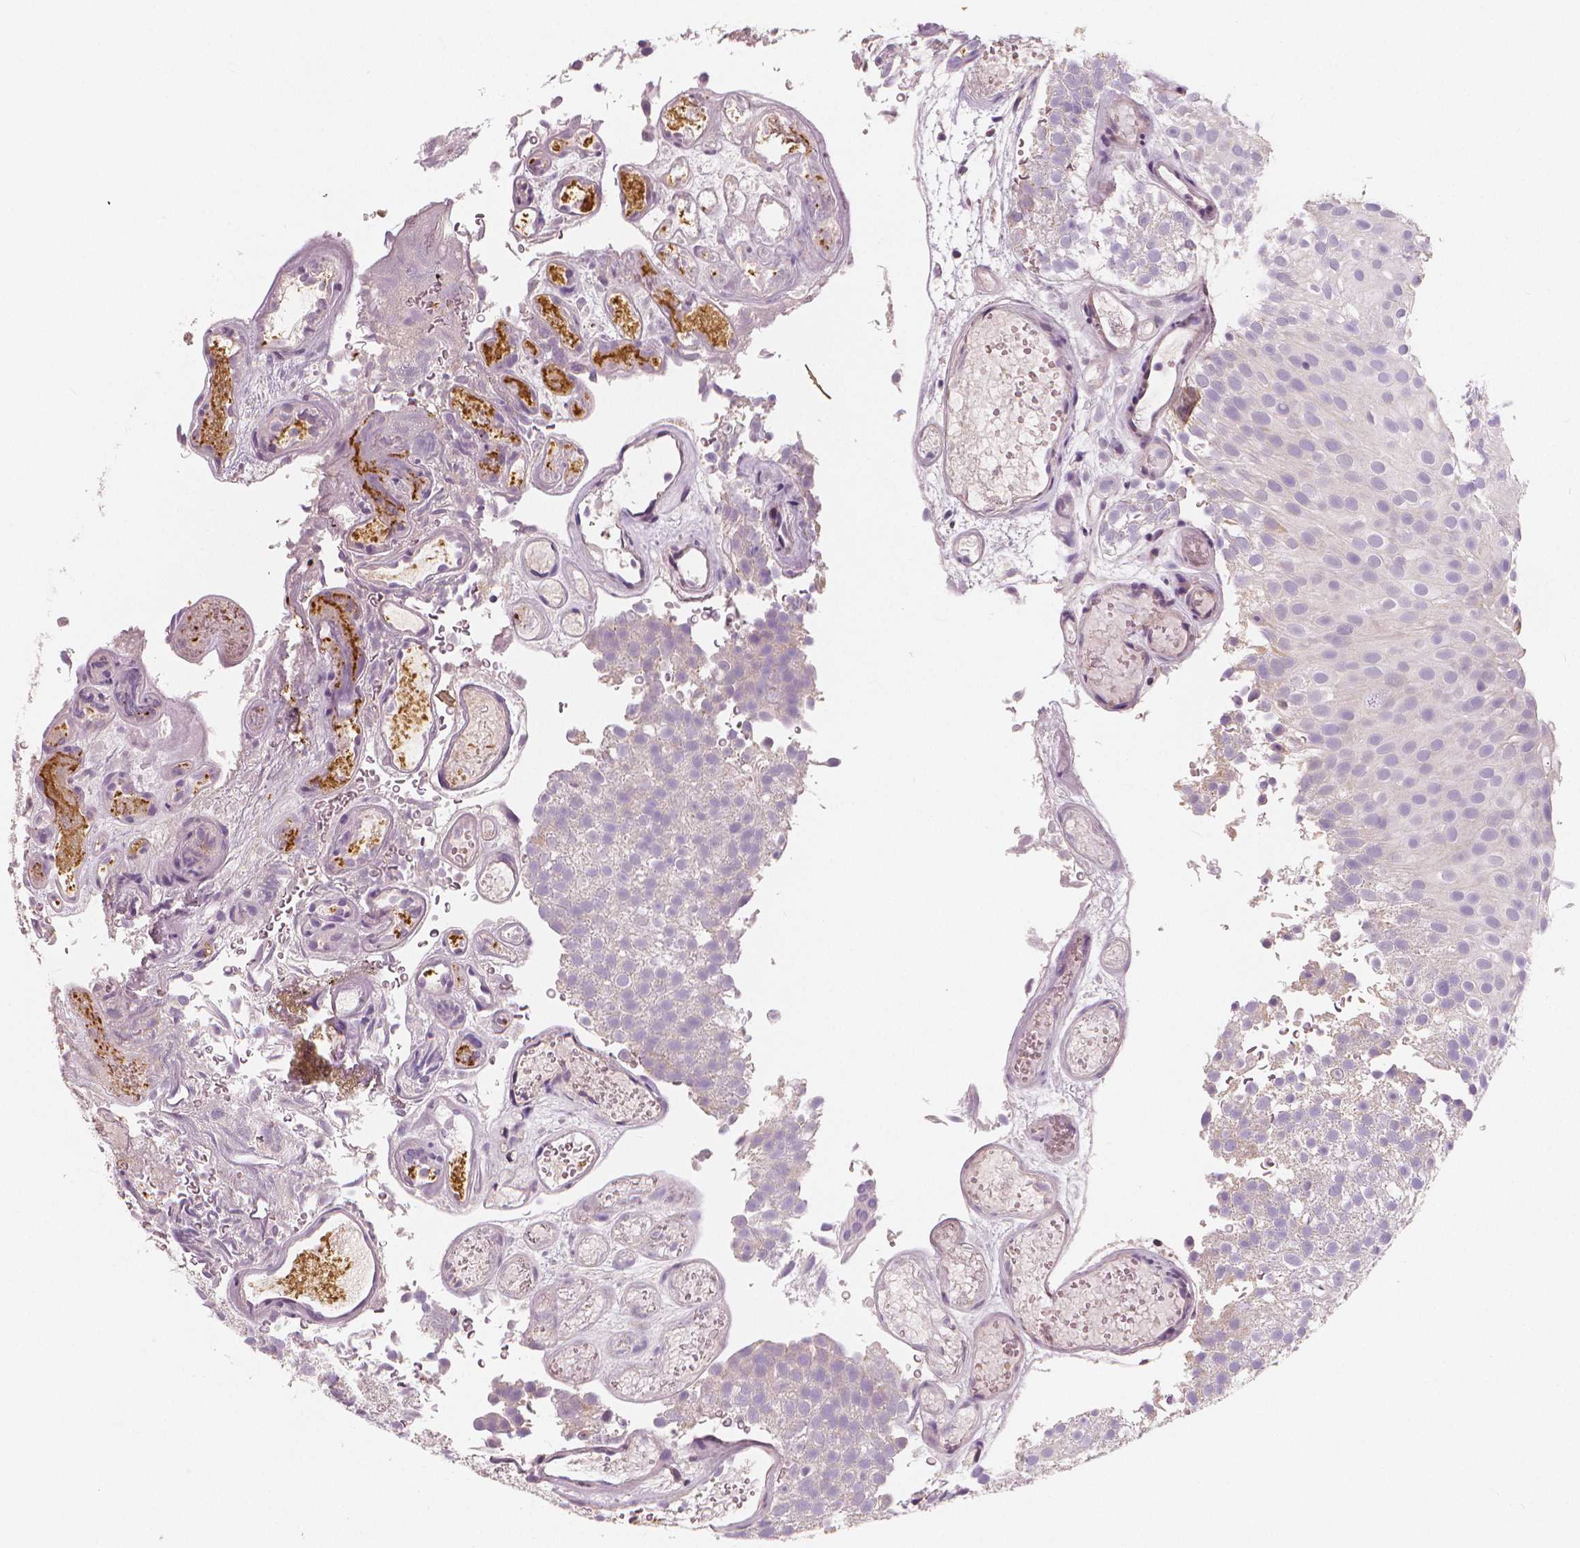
{"staining": {"intensity": "negative", "quantity": "none", "location": "none"}, "tissue": "urothelial cancer", "cell_type": "Tumor cells", "image_type": "cancer", "snomed": [{"axis": "morphology", "description": "Urothelial carcinoma, Low grade"}, {"axis": "topography", "description": "Urinary bladder"}], "caption": "DAB immunohistochemical staining of human urothelial carcinoma (low-grade) reveals no significant staining in tumor cells. Brightfield microscopy of immunohistochemistry stained with DAB (brown) and hematoxylin (blue), captured at high magnification.", "gene": "RNASE7", "patient": {"sex": "male", "age": 78}}